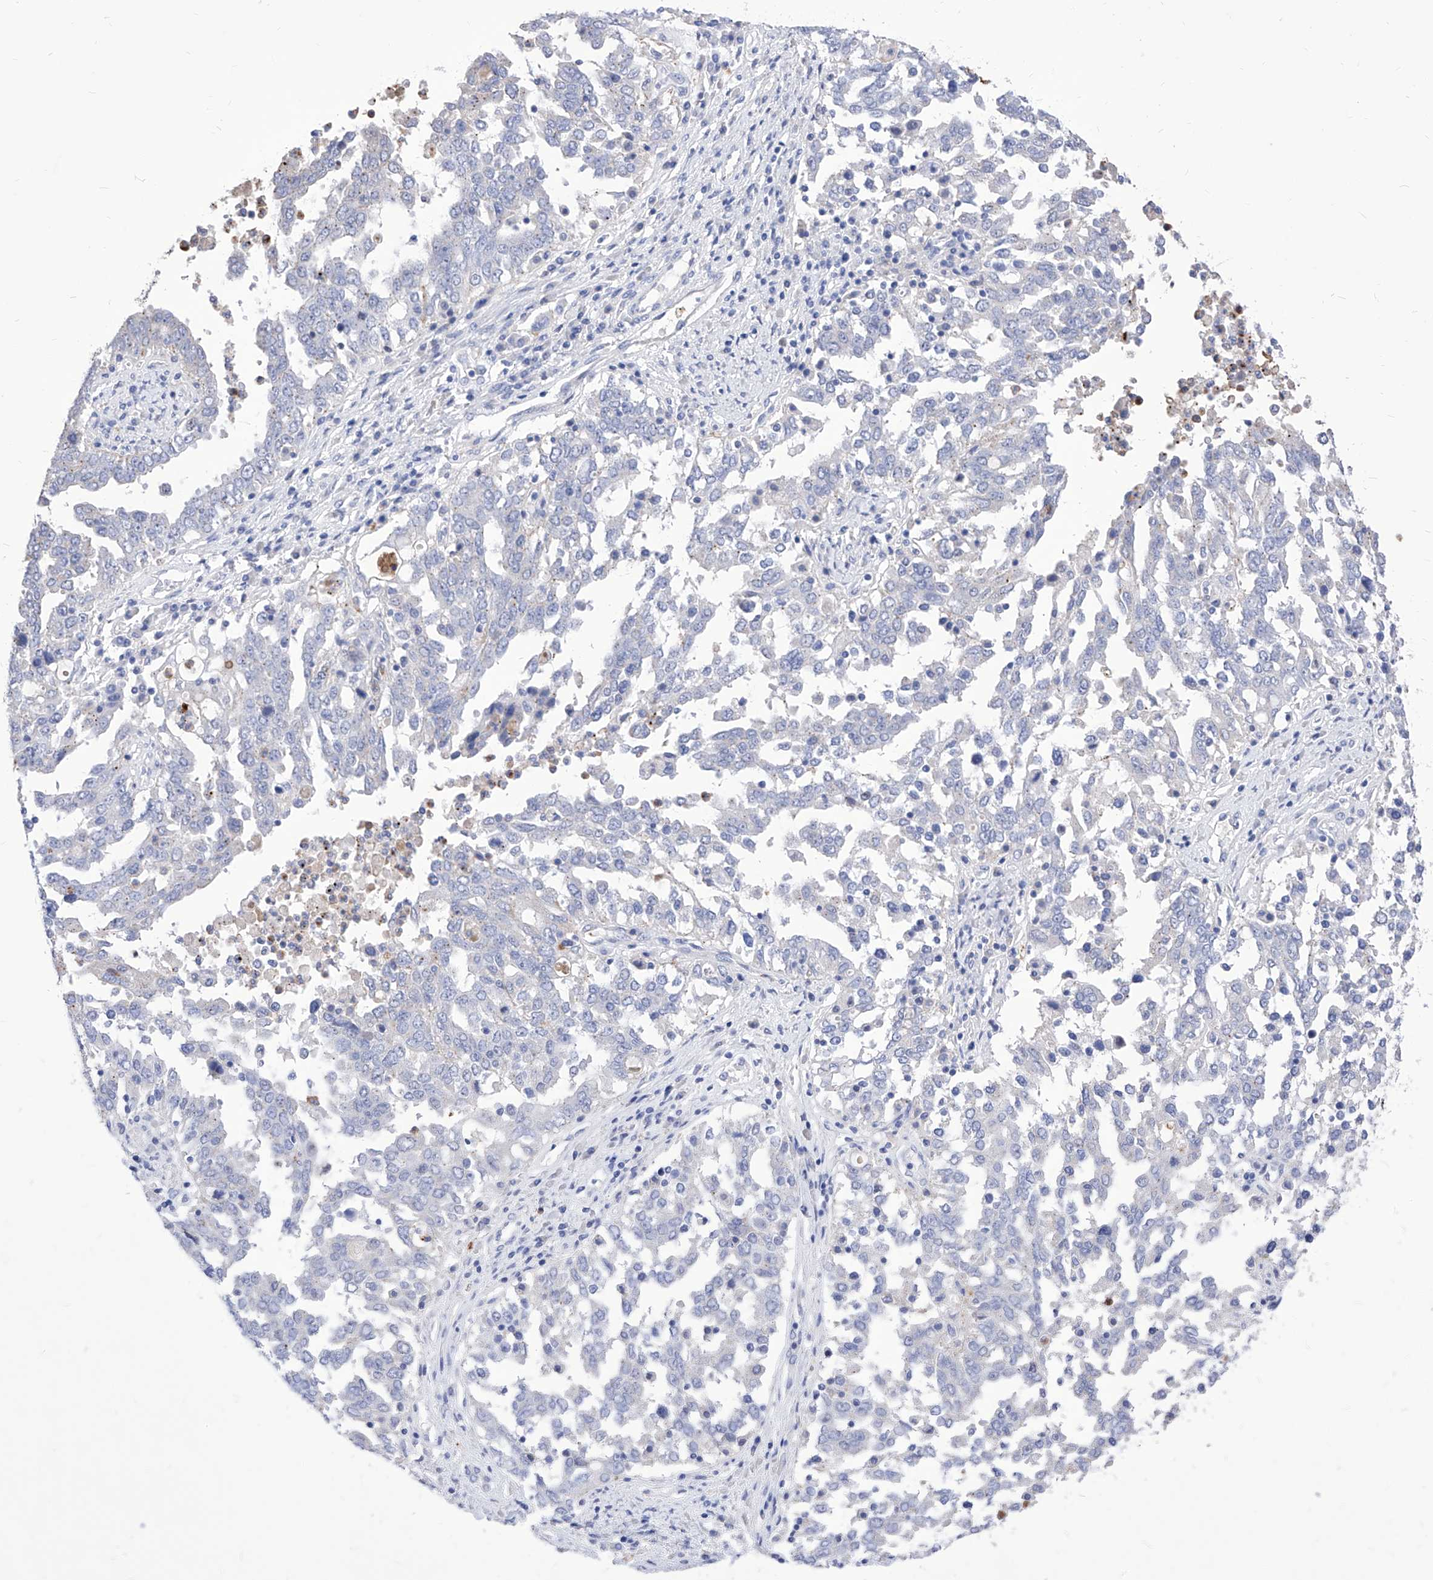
{"staining": {"intensity": "negative", "quantity": "none", "location": "none"}, "tissue": "ovarian cancer", "cell_type": "Tumor cells", "image_type": "cancer", "snomed": [{"axis": "morphology", "description": "Carcinoma, endometroid"}, {"axis": "topography", "description": "Ovary"}], "caption": "Protein analysis of ovarian cancer (endometroid carcinoma) demonstrates no significant expression in tumor cells. Nuclei are stained in blue.", "gene": "VAX1", "patient": {"sex": "female", "age": 62}}